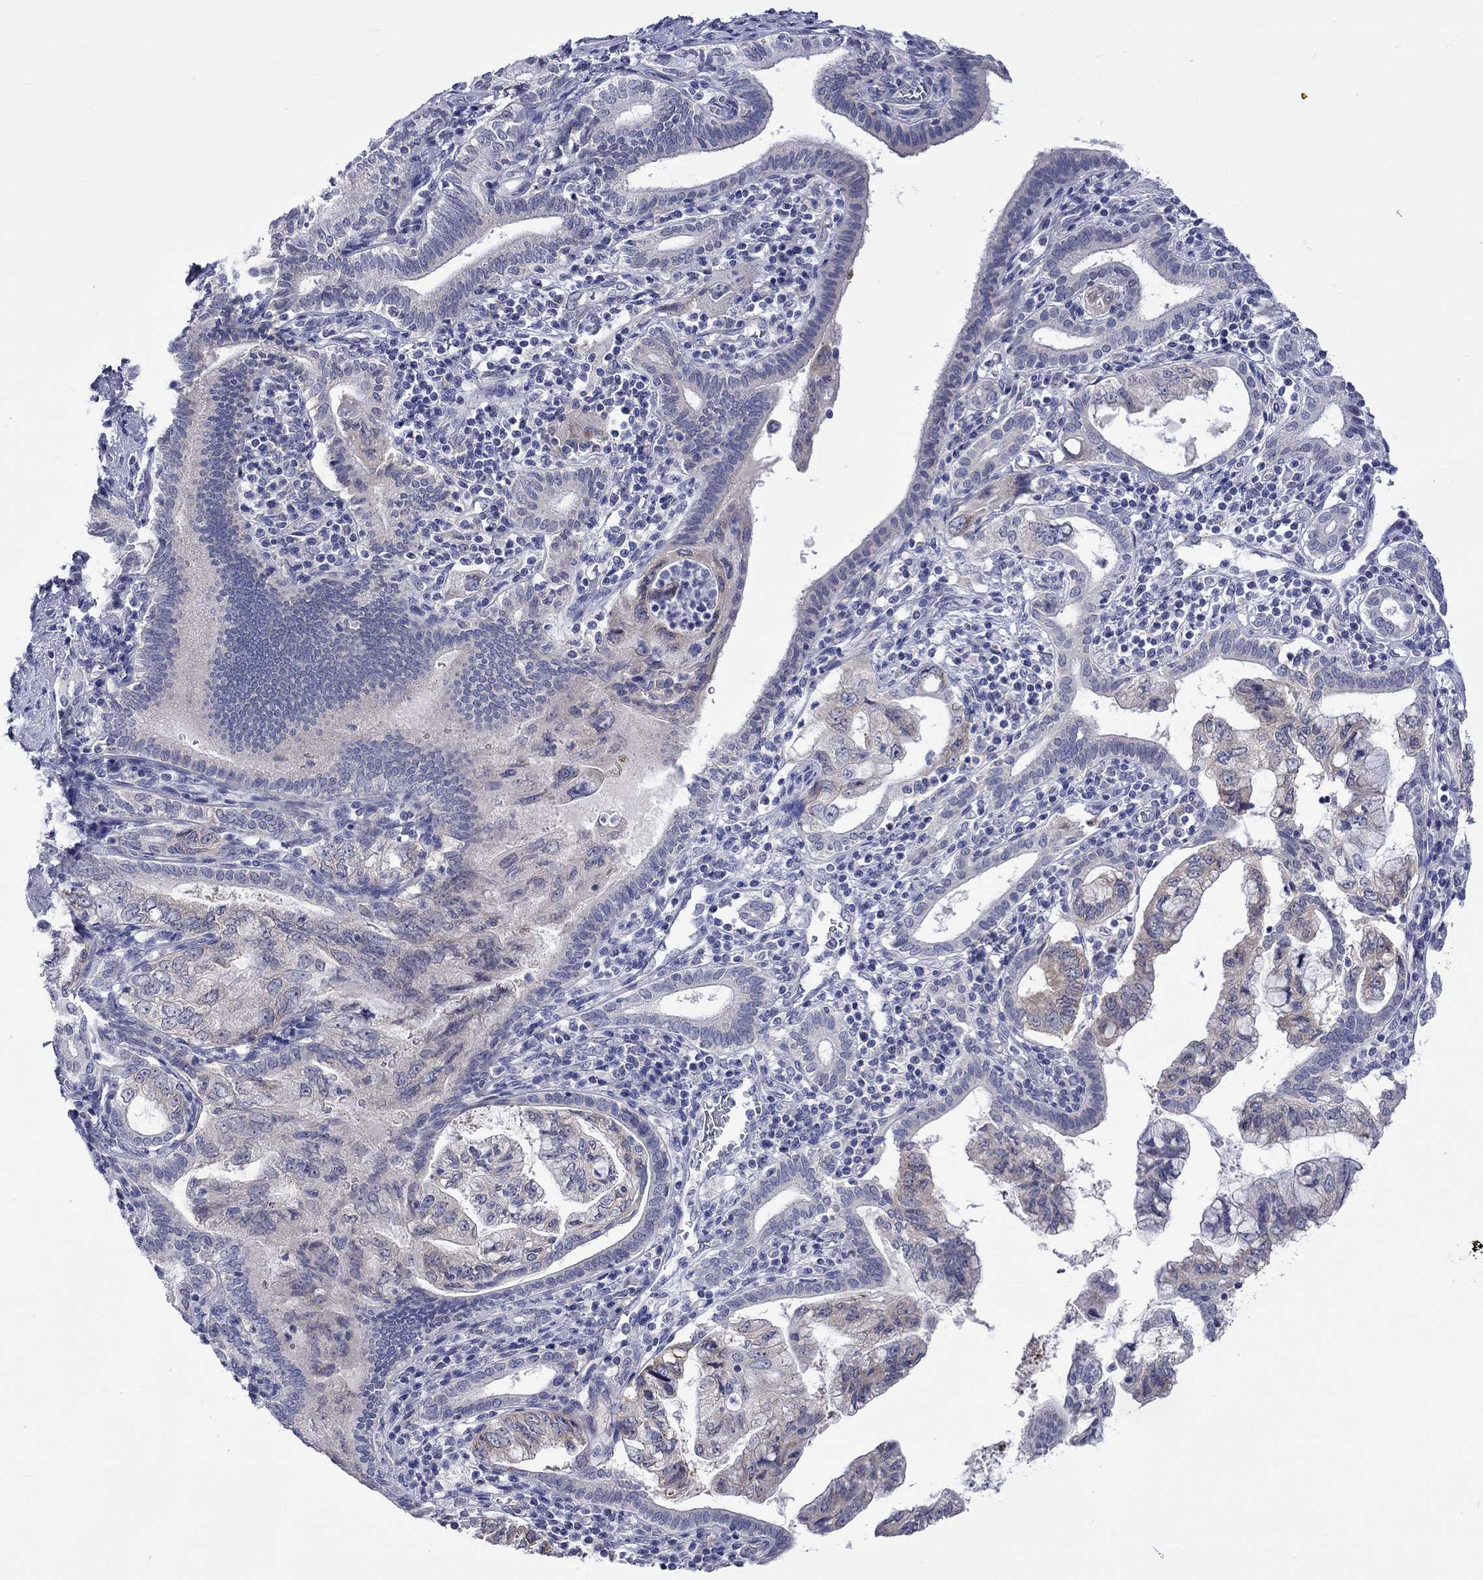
{"staining": {"intensity": "weak", "quantity": "<25%", "location": "cytoplasmic/membranous"}, "tissue": "pancreatic cancer", "cell_type": "Tumor cells", "image_type": "cancer", "snomed": [{"axis": "morphology", "description": "Adenocarcinoma, NOS"}, {"axis": "topography", "description": "Pancreas"}], "caption": "This is a image of IHC staining of pancreatic cancer, which shows no positivity in tumor cells.", "gene": "CERS1", "patient": {"sex": "female", "age": 73}}